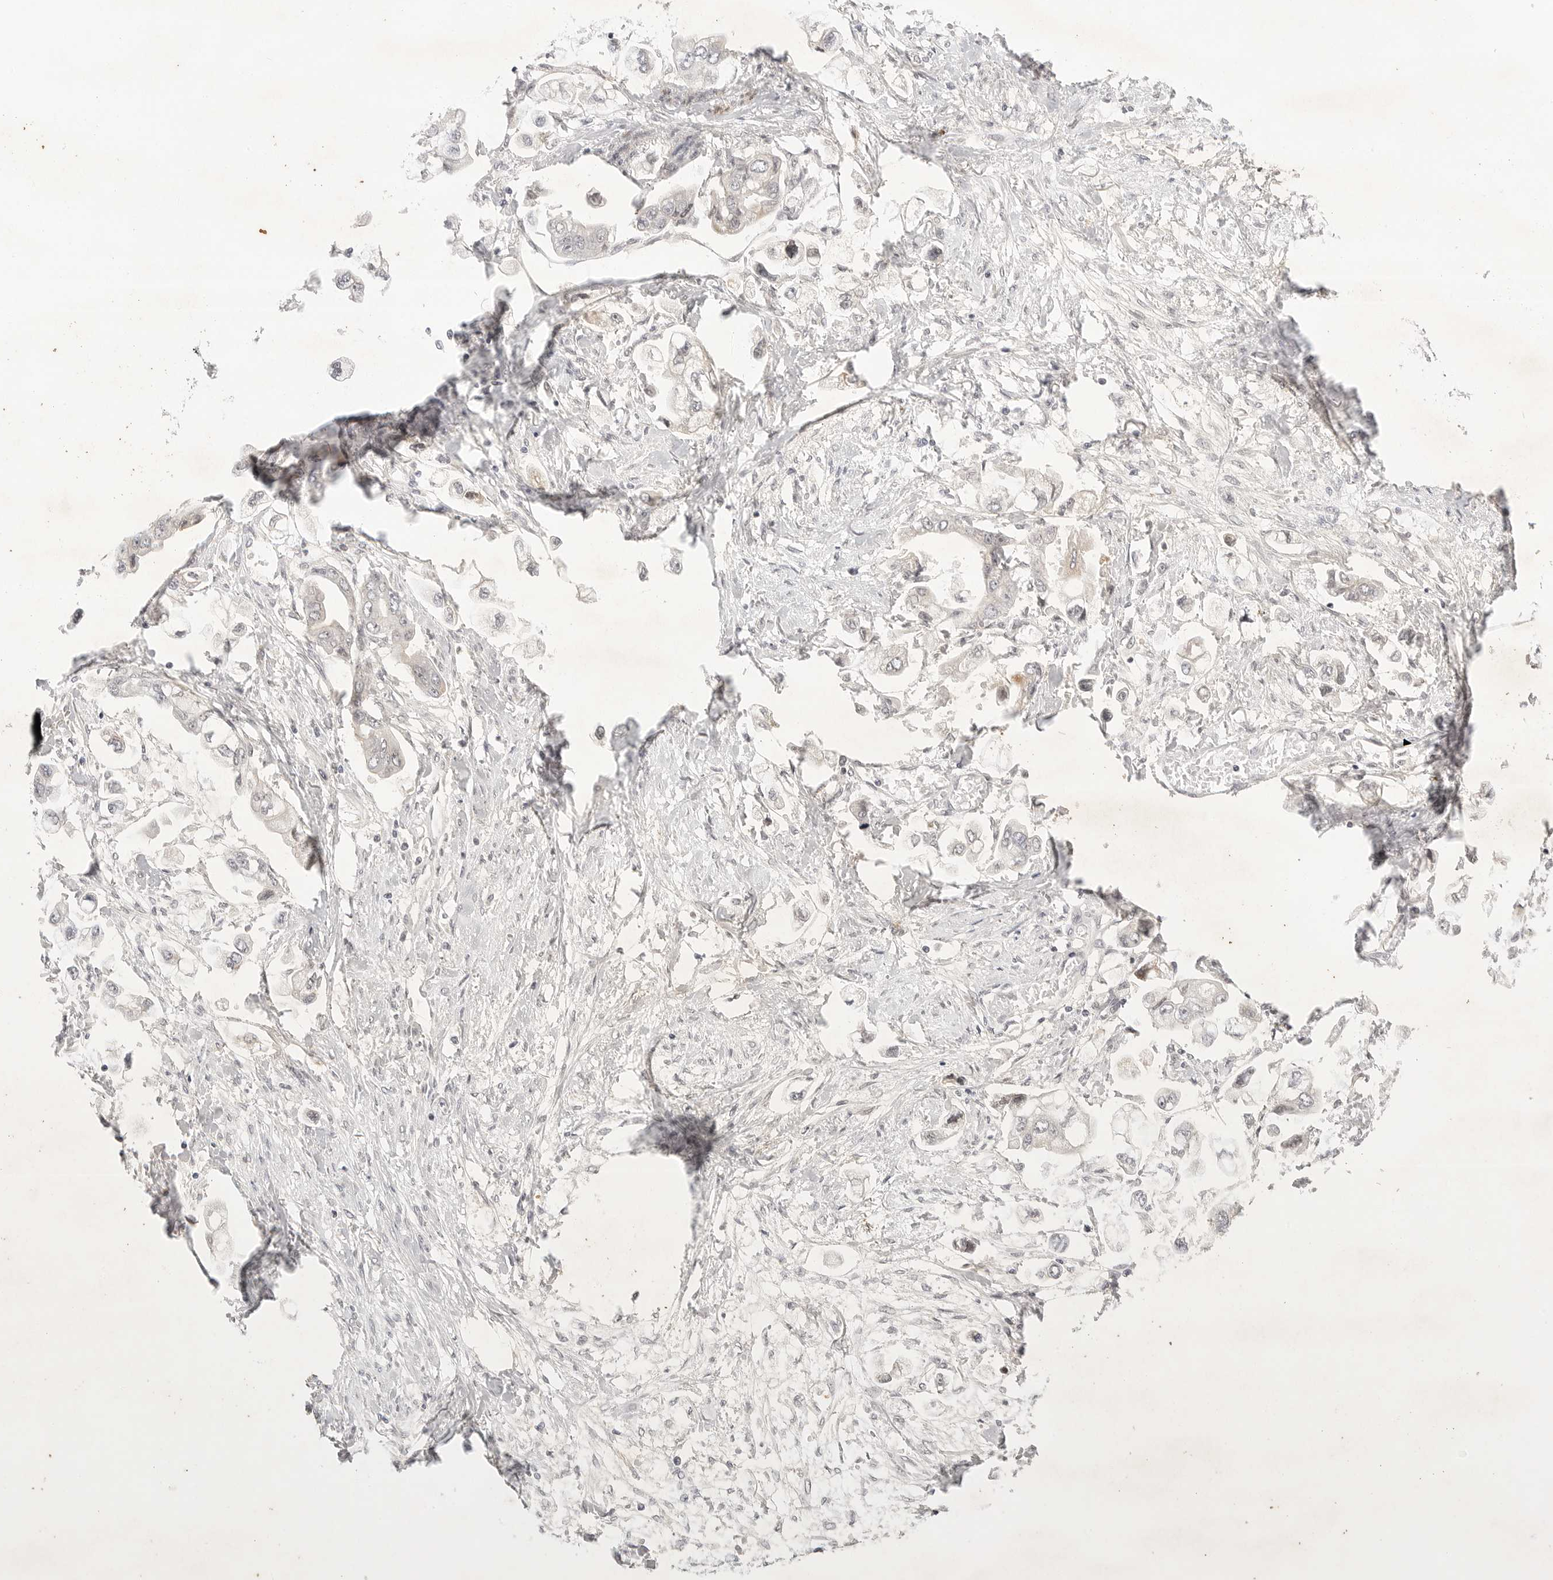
{"staining": {"intensity": "negative", "quantity": "none", "location": "none"}, "tissue": "stomach cancer", "cell_type": "Tumor cells", "image_type": "cancer", "snomed": [{"axis": "morphology", "description": "Adenocarcinoma, NOS"}, {"axis": "topography", "description": "Stomach"}], "caption": "Immunohistochemistry (IHC) of adenocarcinoma (stomach) displays no staining in tumor cells.", "gene": "HIPK3", "patient": {"sex": "male", "age": 62}}